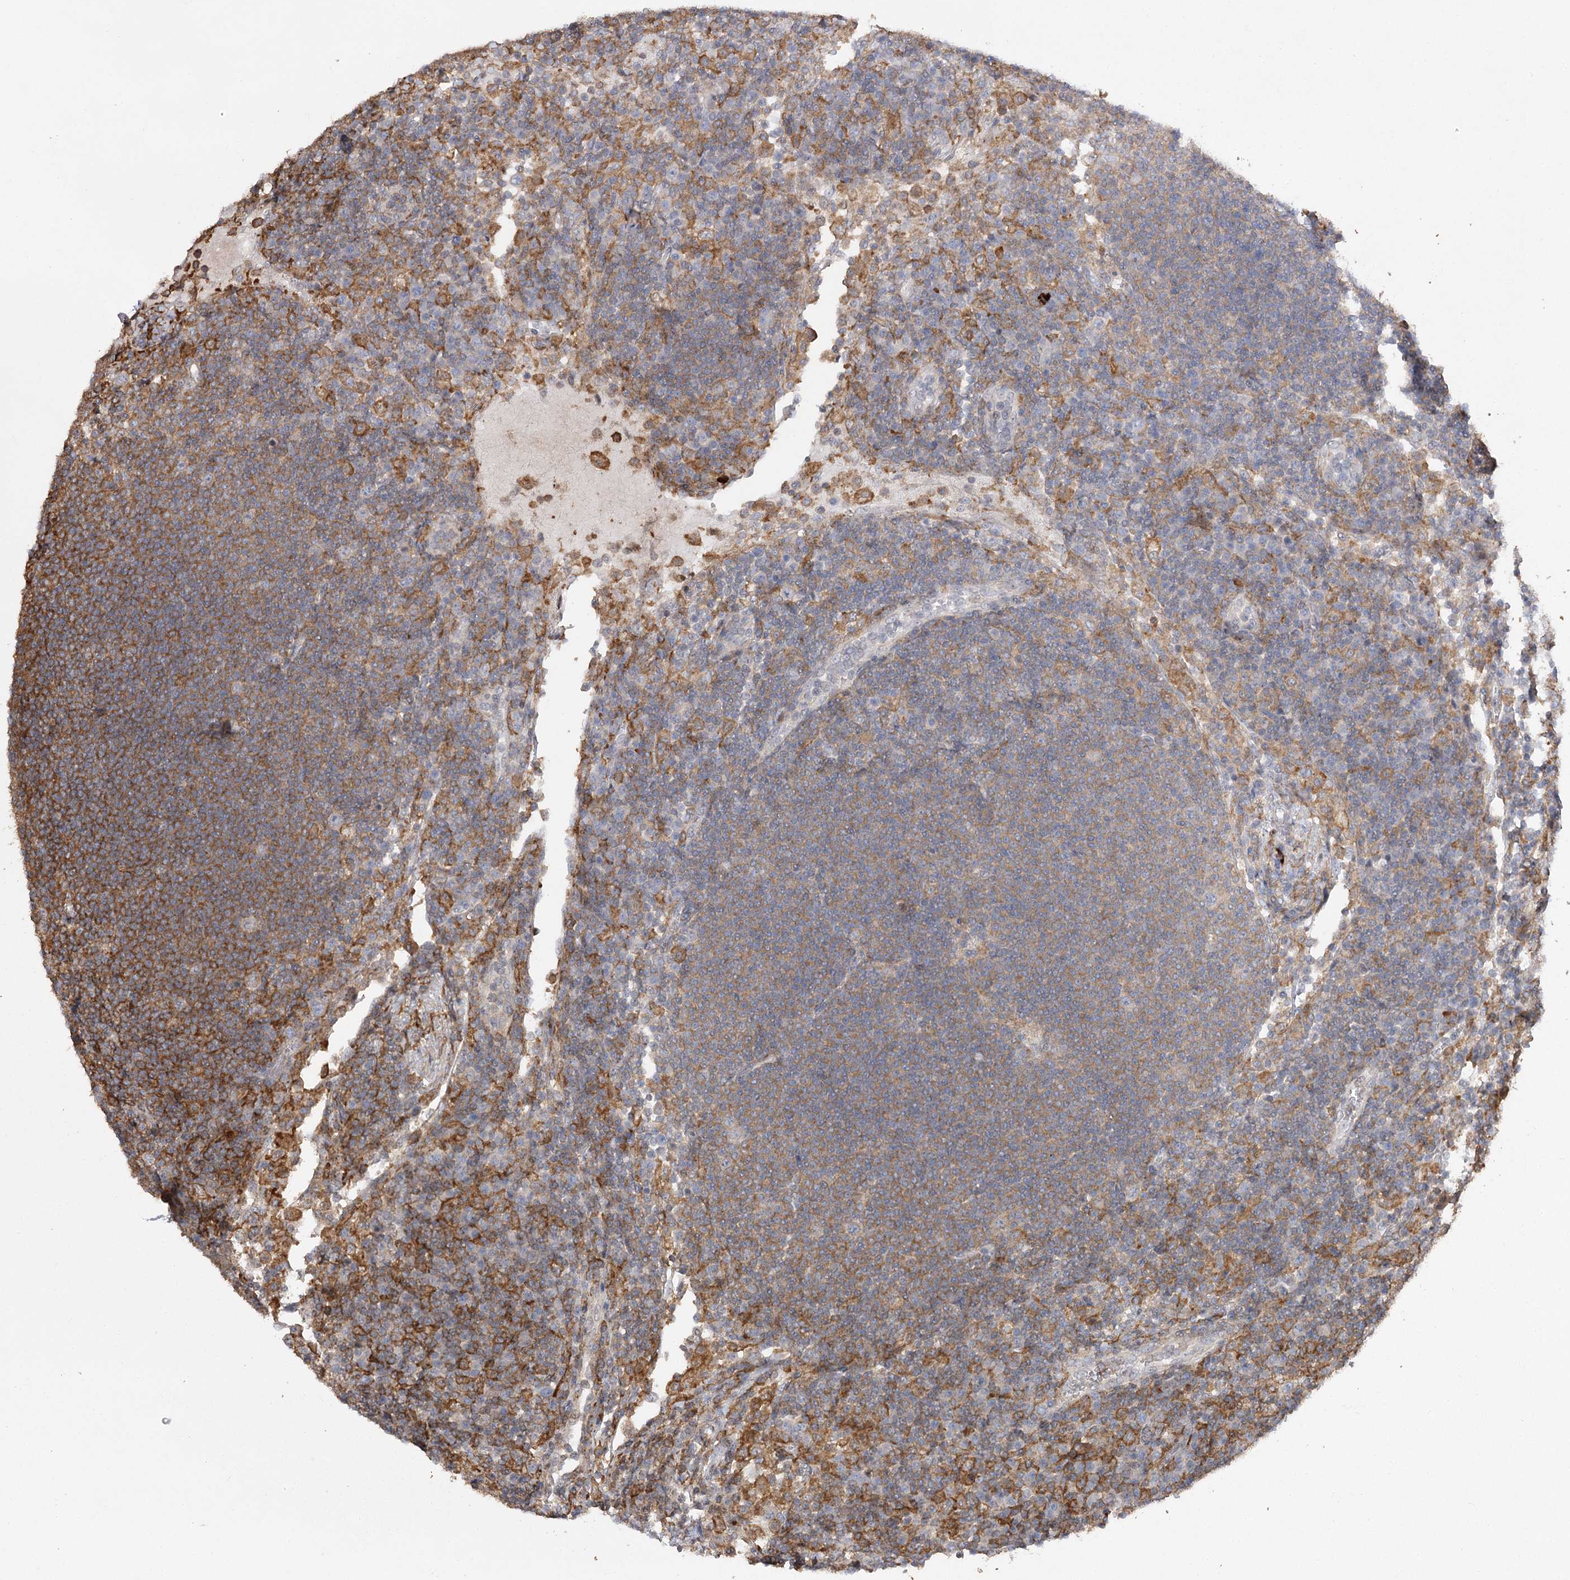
{"staining": {"intensity": "weak", "quantity": "<25%", "location": "cytoplasmic/membranous"}, "tissue": "lymph node", "cell_type": "Germinal center cells", "image_type": "normal", "snomed": [{"axis": "morphology", "description": "Normal tissue, NOS"}, {"axis": "topography", "description": "Lymph node"}], "caption": "This photomicrograph is of benign lymph node stained with immunohistochemistry to label a protein in brown with the nuclei are counter-stained blue. There is no staining in germinal center cells. (Immunohistochemistry (ihc), brightfield microscopy, high magnification).", "gene": "OBSL1", "patient": {"sex": "female", "age": 53}}